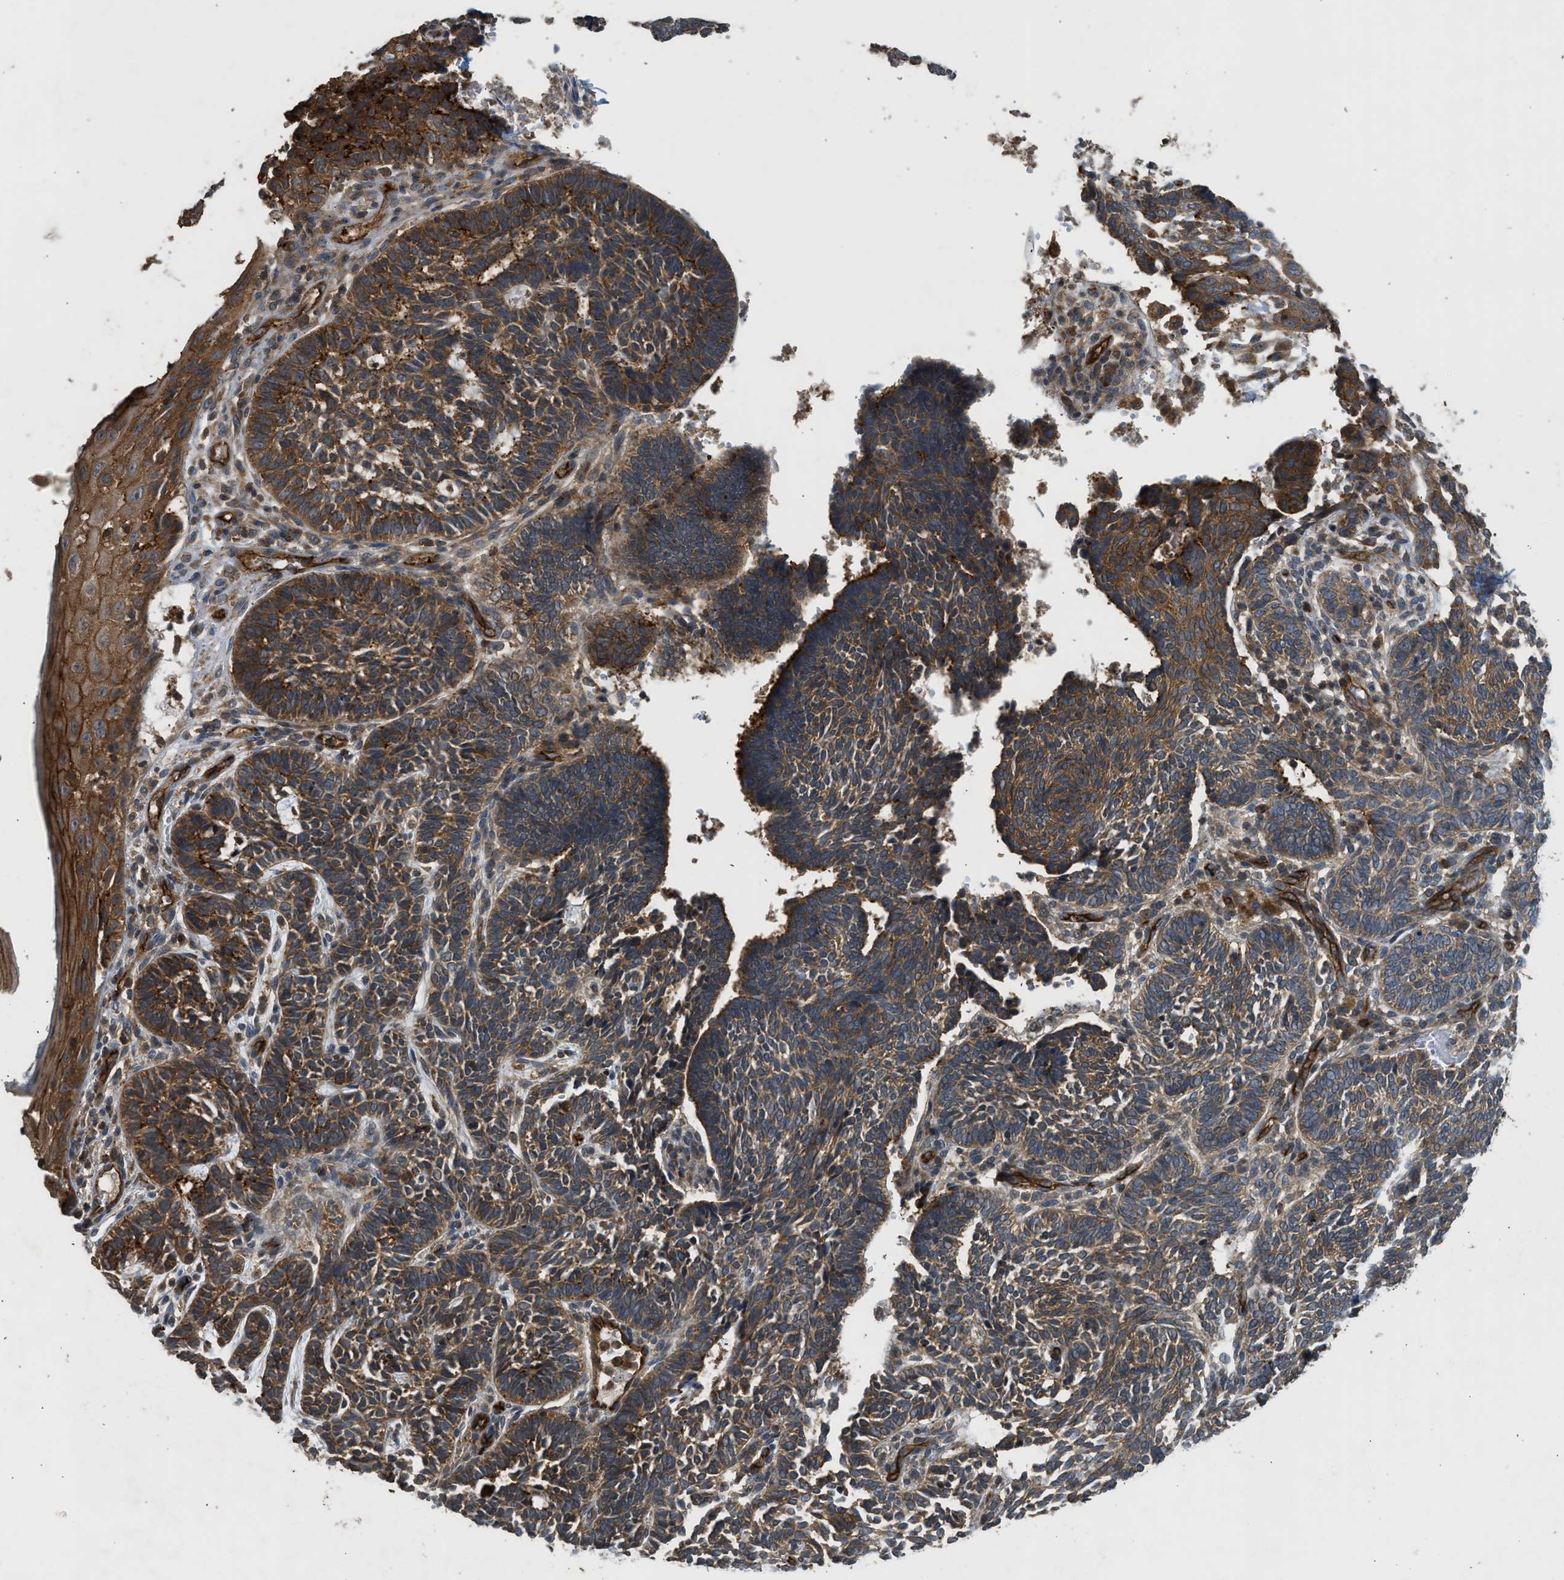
{"staining": {"intensity": "strong", "quantity": ">75%", "location": "cytoplasmic/membranous"}, "tissue": "skin cancer", "cell_type": "Tumor cells", "image_type": "cancer", "snomed": [{"axis": "morphology", "description": "Normal tissue, NOS"}, {"axis": "morphology", "description": "Basal cell carcinoma"}, {"axis": "topography", "description": "Skin"}], "caption": "A micrograph of skin basal cell carcinoma stained for a protein shows strong cytoplasmic/membranous brown staining in tumor cells.", "gene": "HIP1R", "patient": {"sex": "male", "age": 87}}